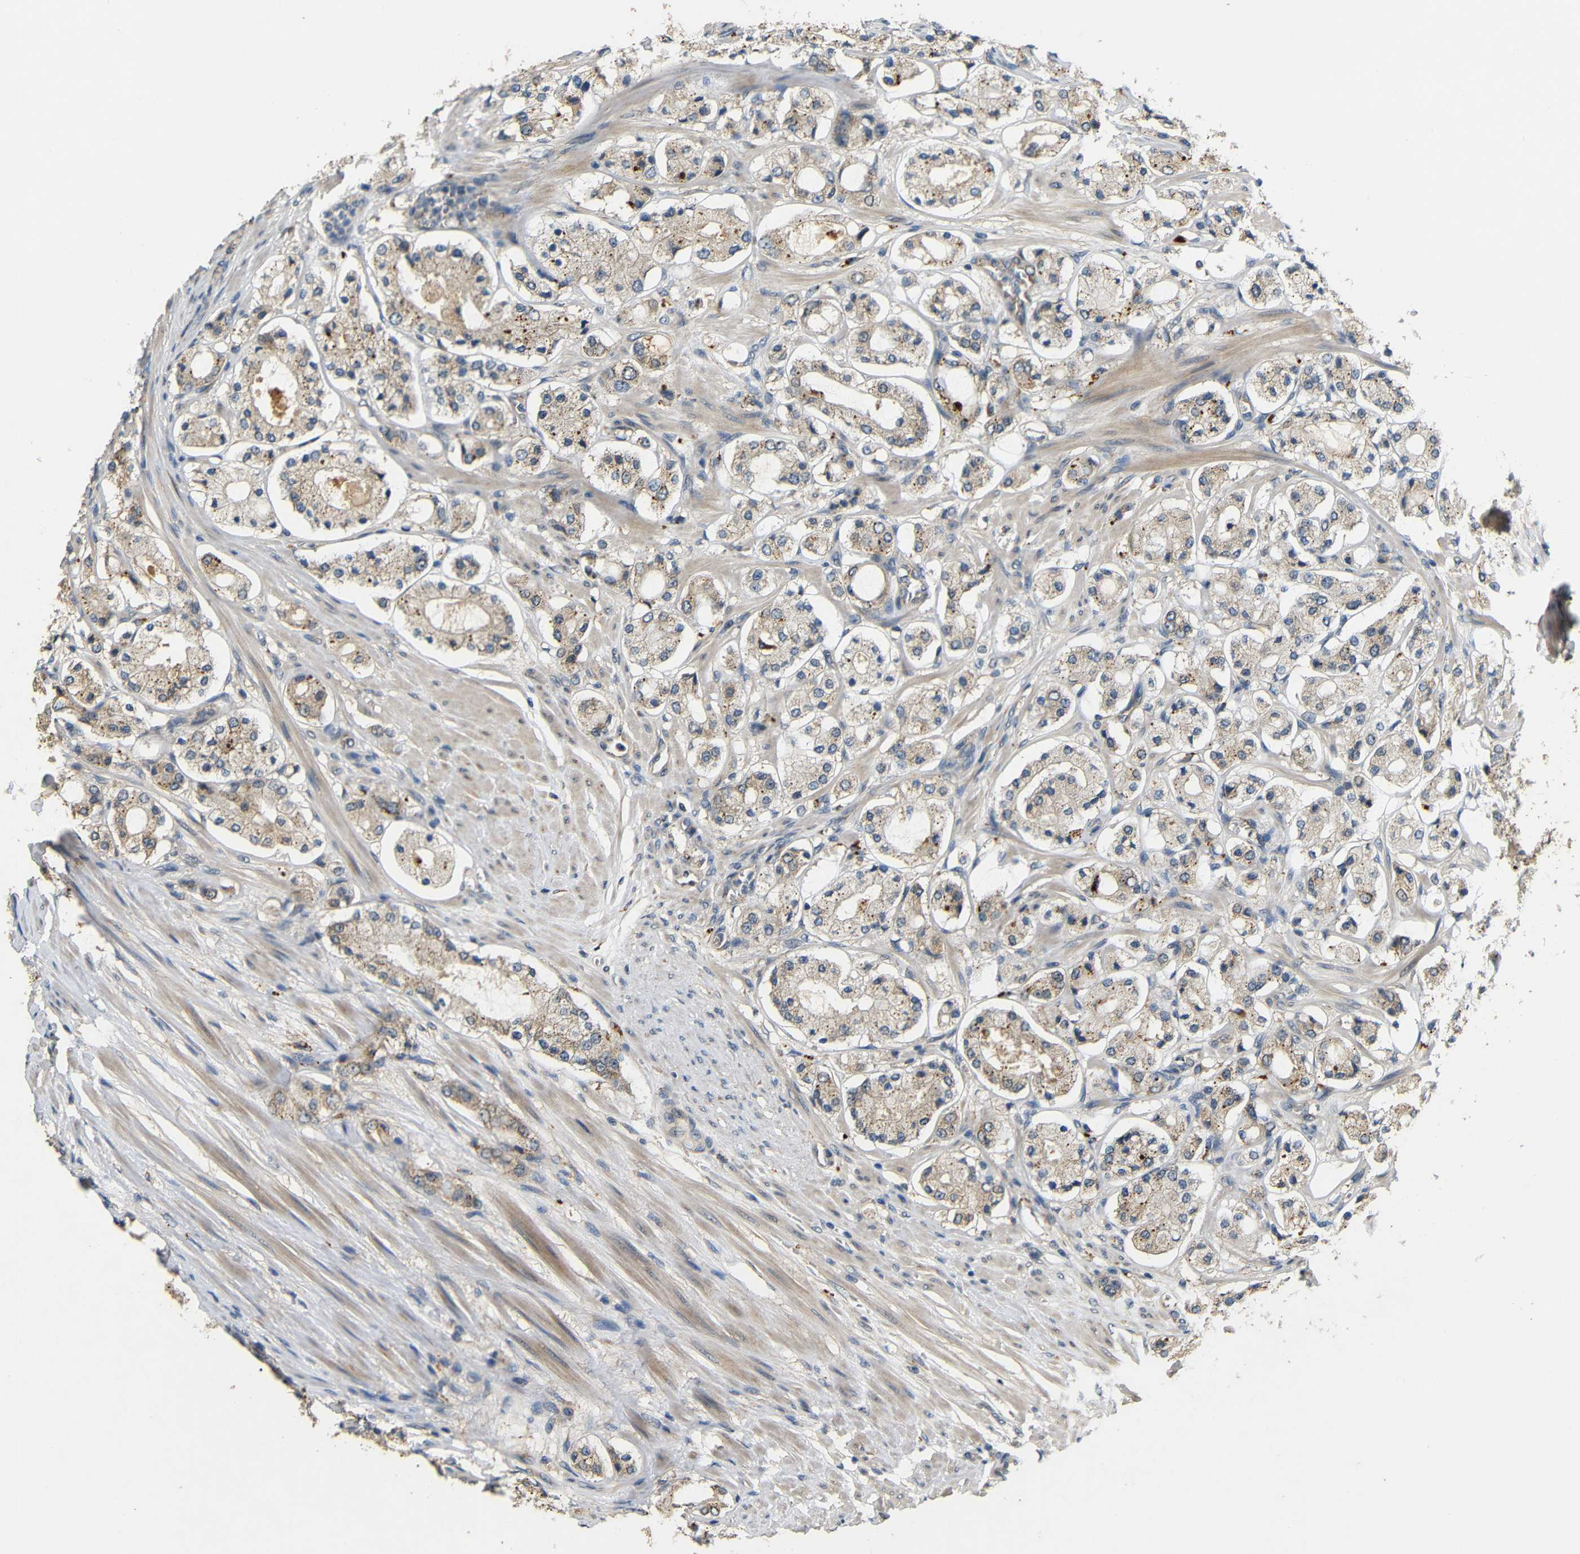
{"staining": {"intensity": "moderate", "quantity": ">75%", "location": "cytoplasmic/membranous"}, "tissue": "prostate cancer", "cell_type": "Tumor cells", "image_type": "cancer", "snomed": [{"axis": "morphology", "description": "Adenocarcinoma, High grade"}, {"axis": "topography", "description": "Prostate"}], "caption": "High-grade adenocarcinoma (prostate) stained with immunohistochemistry (IHC) displays moderate cytoplasmic/membranous positivity in approximately >75% of tumor cells.", "gene": "ATP7A", "patient": {"sex": "male", "age": 65}}